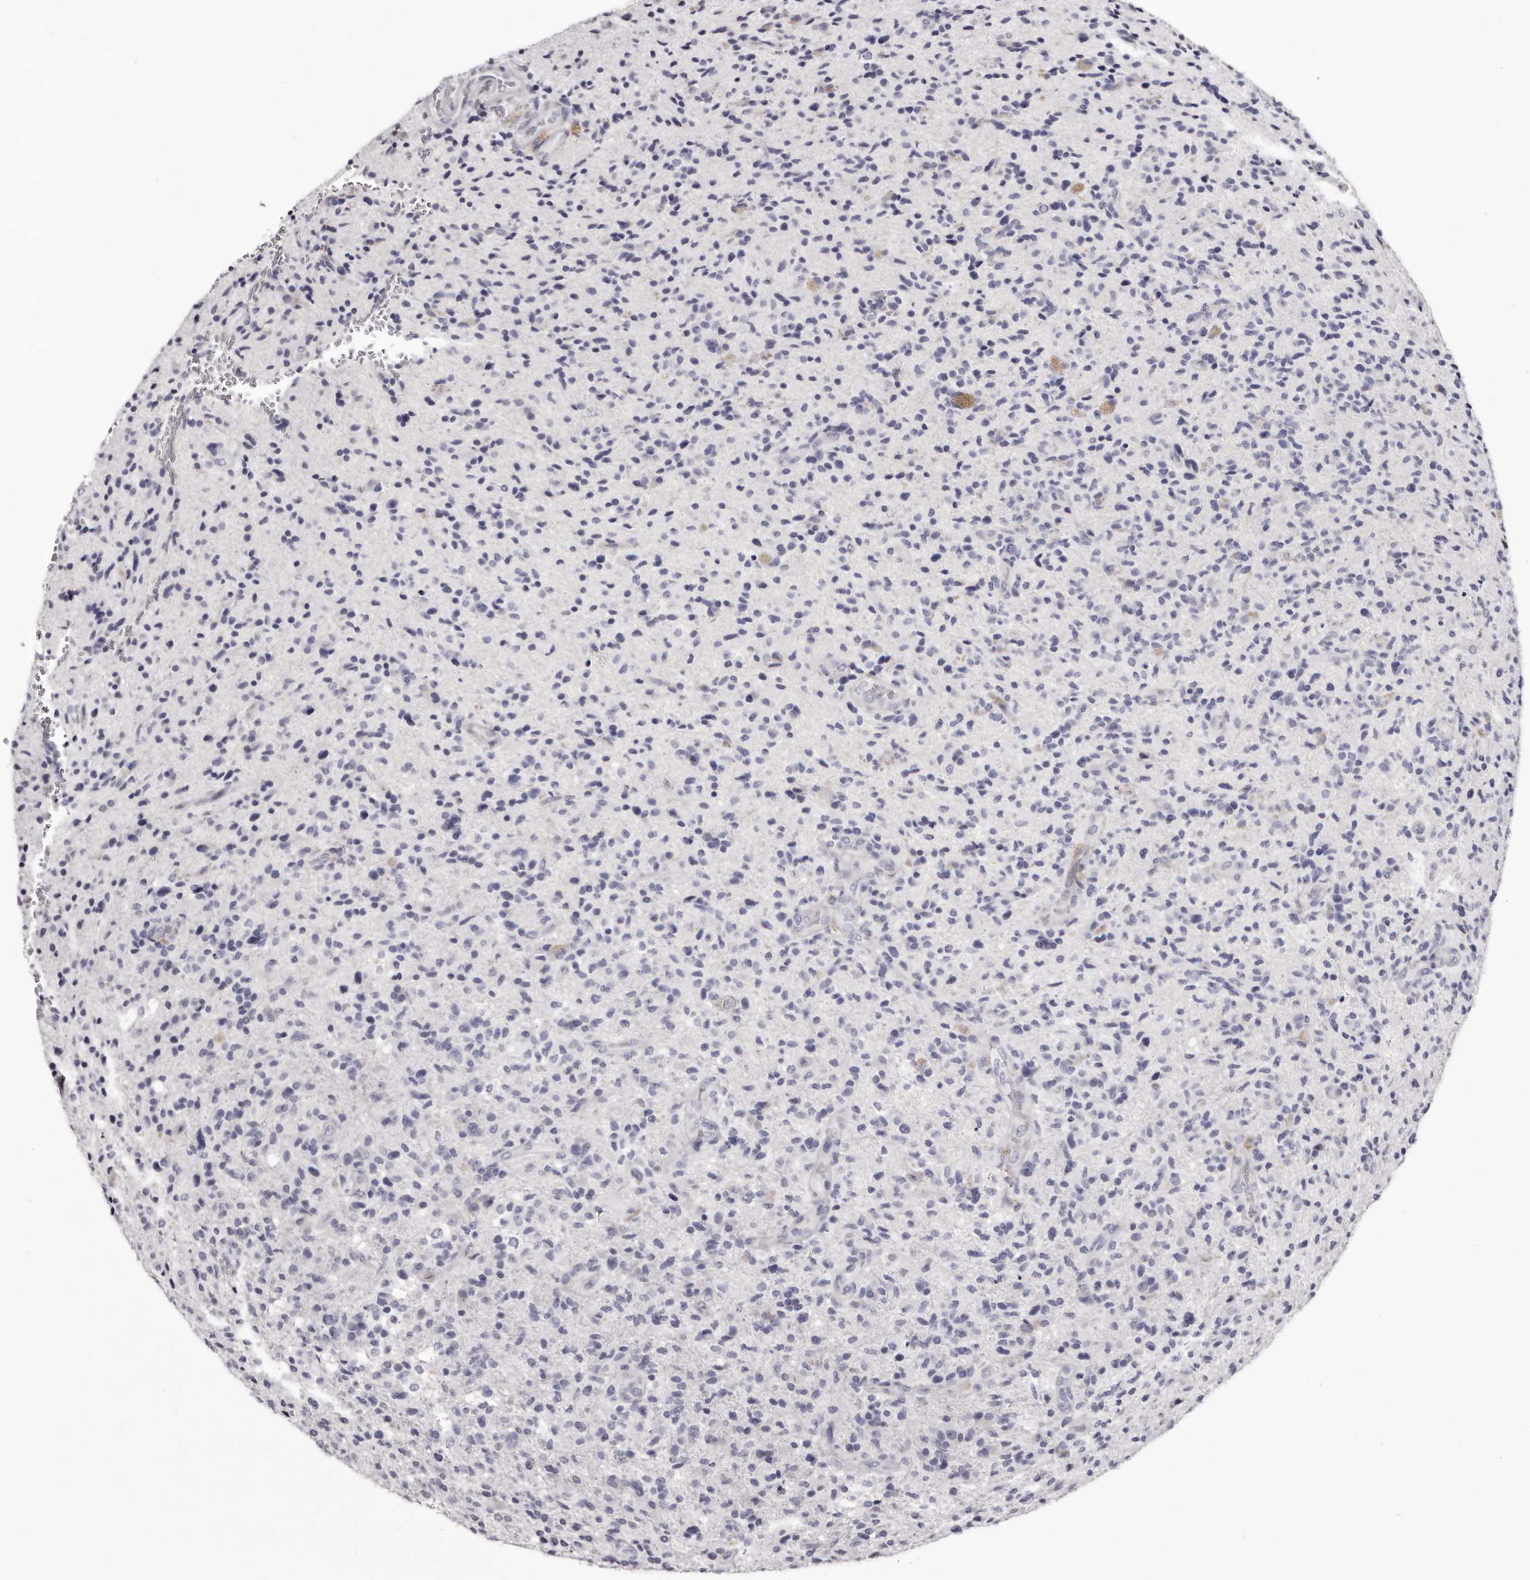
{"staining": {"intensity": "negative", "quantity": "none", "location": "none"}, "tissue": "glioma", "cell_type": "Tumor cells", "image_type": "cancer", "snomed": [{"axis": "morphology", "description": "Glioma, malignant, High grade"}, {"axis": "topography", "description": "Brain"}], "caption": "Immunohistochemical staining of human malignant glioma (high-grade) reveals no significant expression in tumor cells.", "gene": "CA6", "patient": {"sex": "male", "age": 72}}